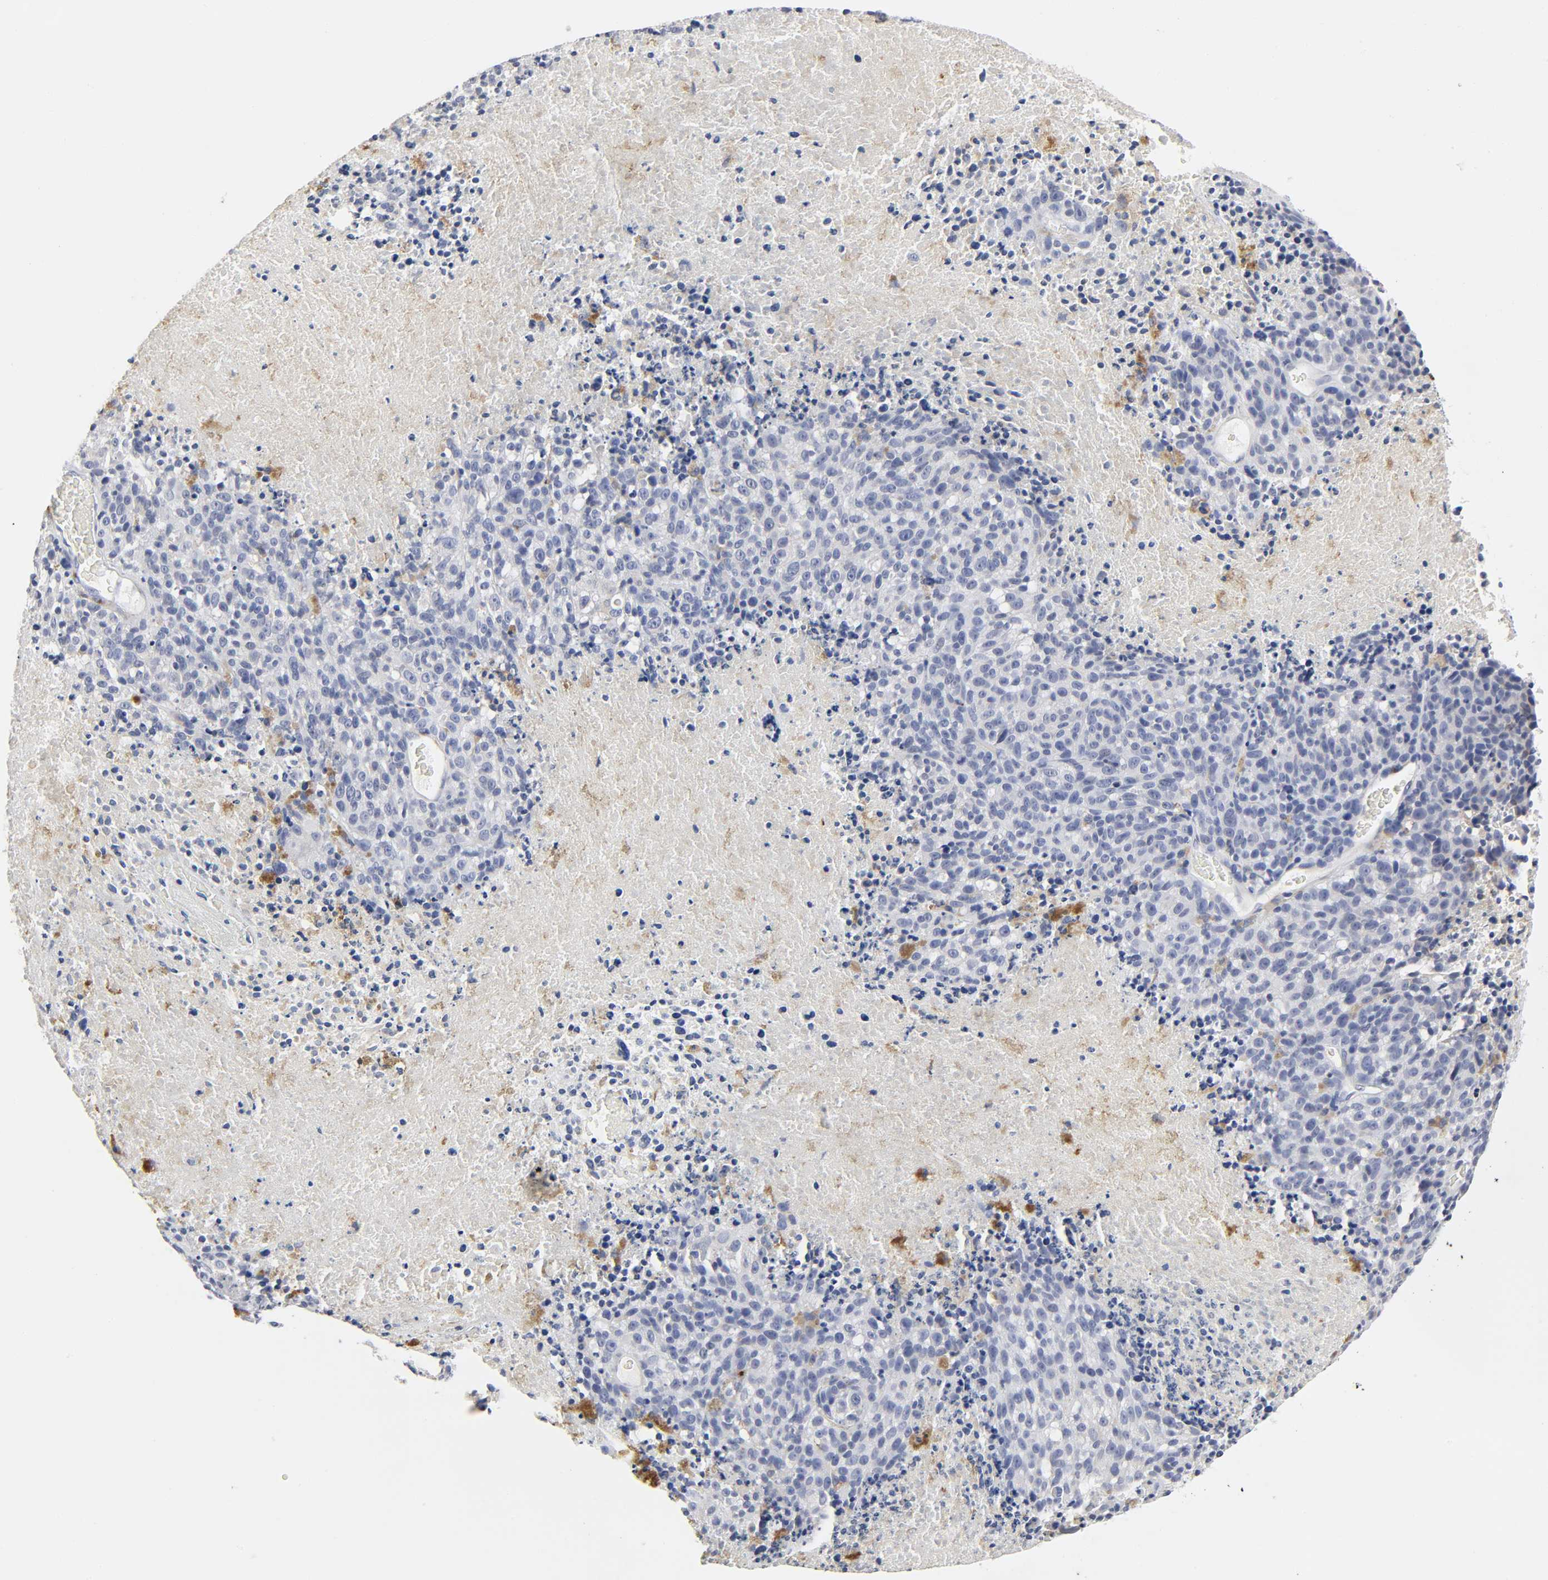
{"staining": {"intensity": "negative", "quantity": "none", "location": "none"}, "tissue": "melanoma", "cell_type": "Tumor cells", "image_type": "cancer", "snomed": [{"axis": "morphology", "description": "Malignant melanoma, Metastatic site"}, {"axis": "topography", "description": "Cerebral cortex"}], "caption": "Immunohistochemistry (IHC) micrograph of neoplastic tissue: malignant melanoma (metastatic site) stained with DAB (3,3'-diaminobenzidine) demonstrates no significant protein positivity in tumor cells.", "gene": "LRP1", "patient": {"sex": "female", "age": 52}}